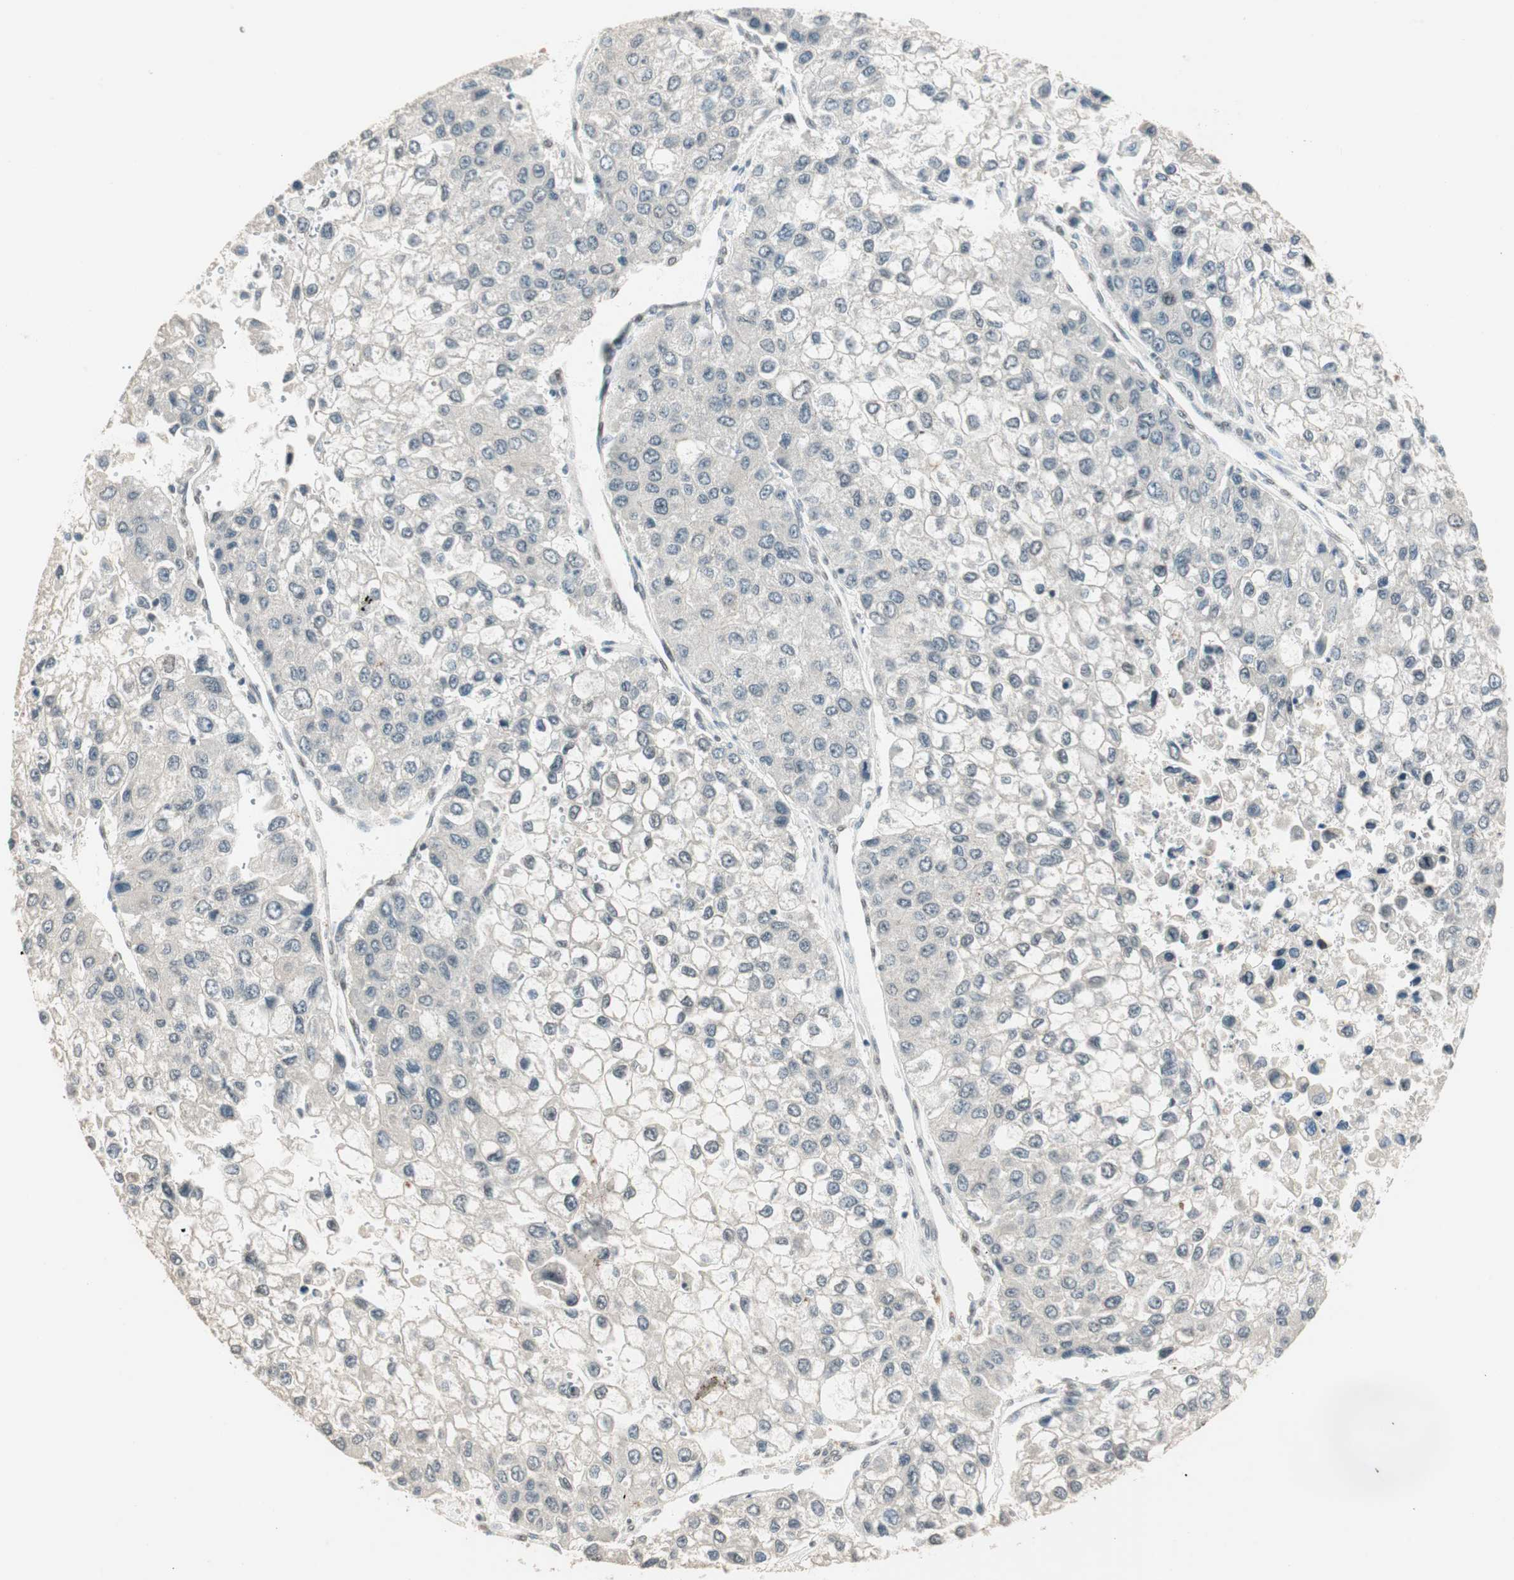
{"staining": {"intensity": "negative", "quantity": "none", "location": "none"}, "tissue": "liver cancer", "cell_type": "Tumor cells", "image_type": "cancer", "snomed": [{"axis": "morphology", "description": "Carcinoma, Hepatocellular, NOS"}, {"axis": "topography", "description": "Liver"}], "caption": "There is no significant staining in tumor cells of liver hepatocellular carcinoma.", "gene": "ETV4", "patient": {"sex": "female", "age": 66}}